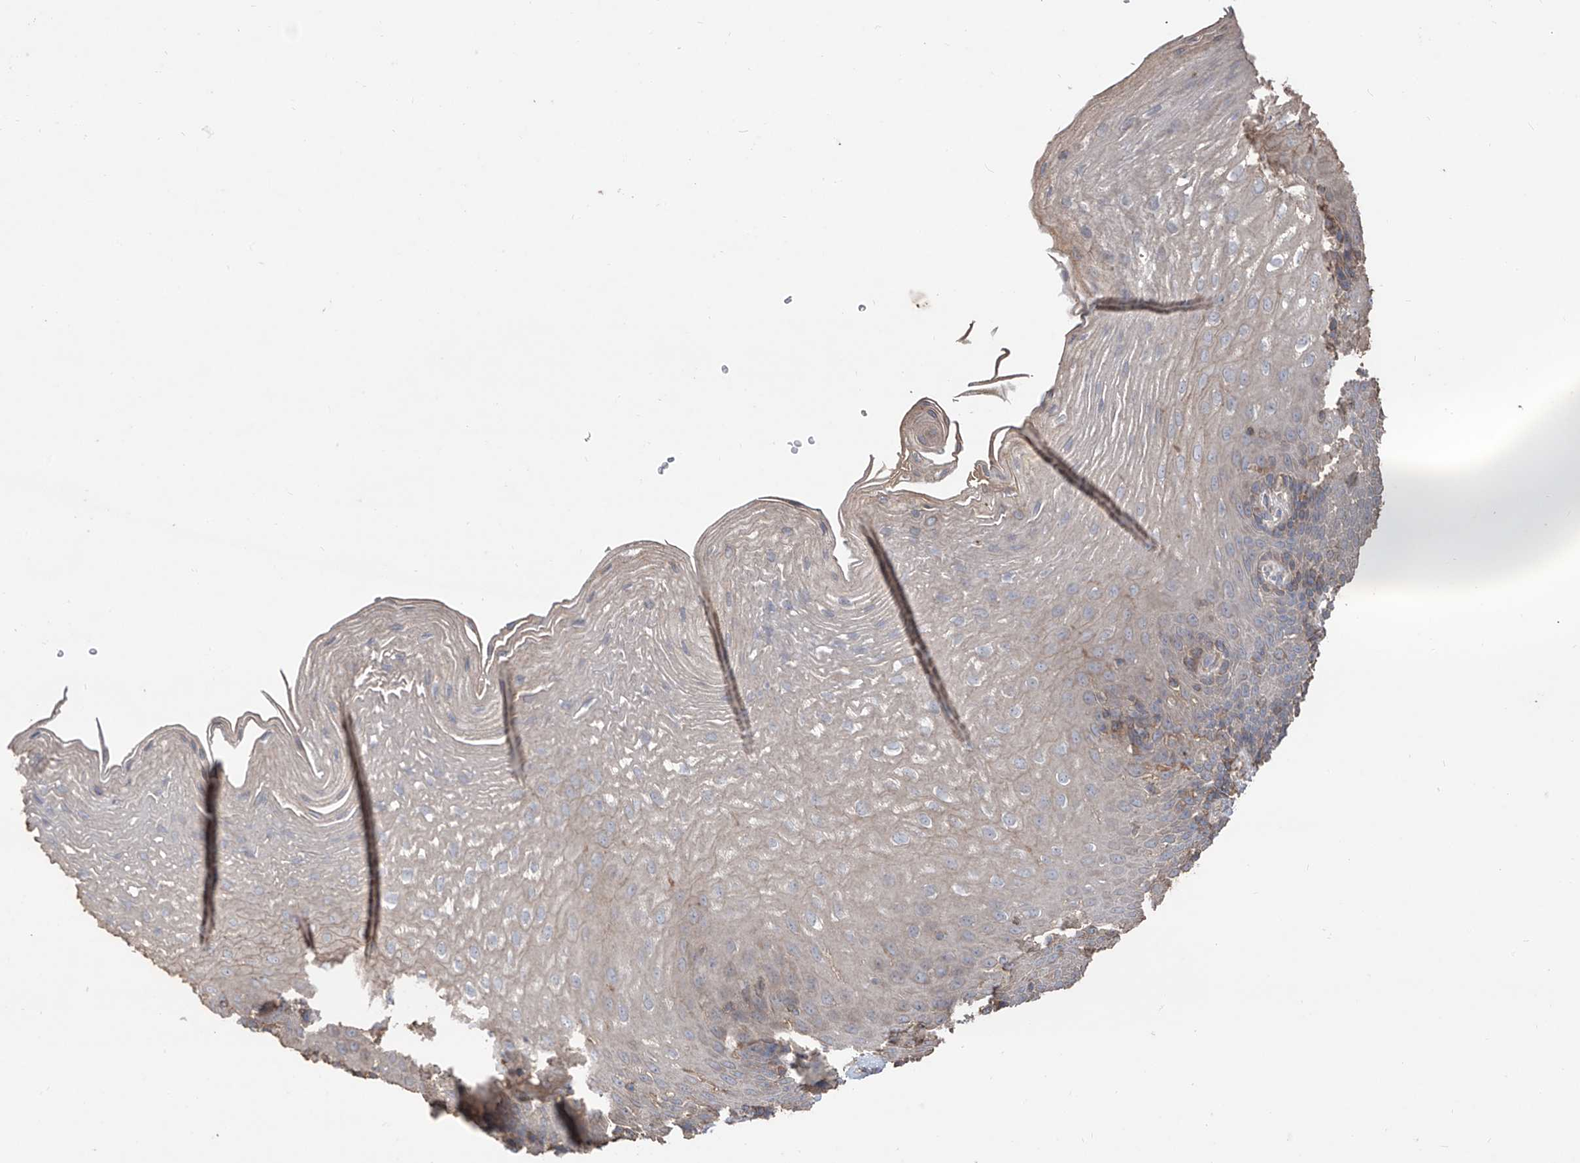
{"staining": {"intensity": "moderate", "quantity": "<25%", "location": "cytoplasmic/membranous"}, "tissue": "esophagus", "cell_type": "Squamous epithelial cells", "image_type": "normal", "snomed": [{"axis": "morphology", "description": "Normal tissue, NOS"}, {"axis": "topography", "description": "Esophagus"}], "caption": "Immunohistochemistry (DAB) staining of benign esophagus displays moderate cytoplasmic/membranous protein staining in approximately <25% of squamous epithelial cells.", "gene": "EDN1", "patient": {"sex": "female", "age": 66}}